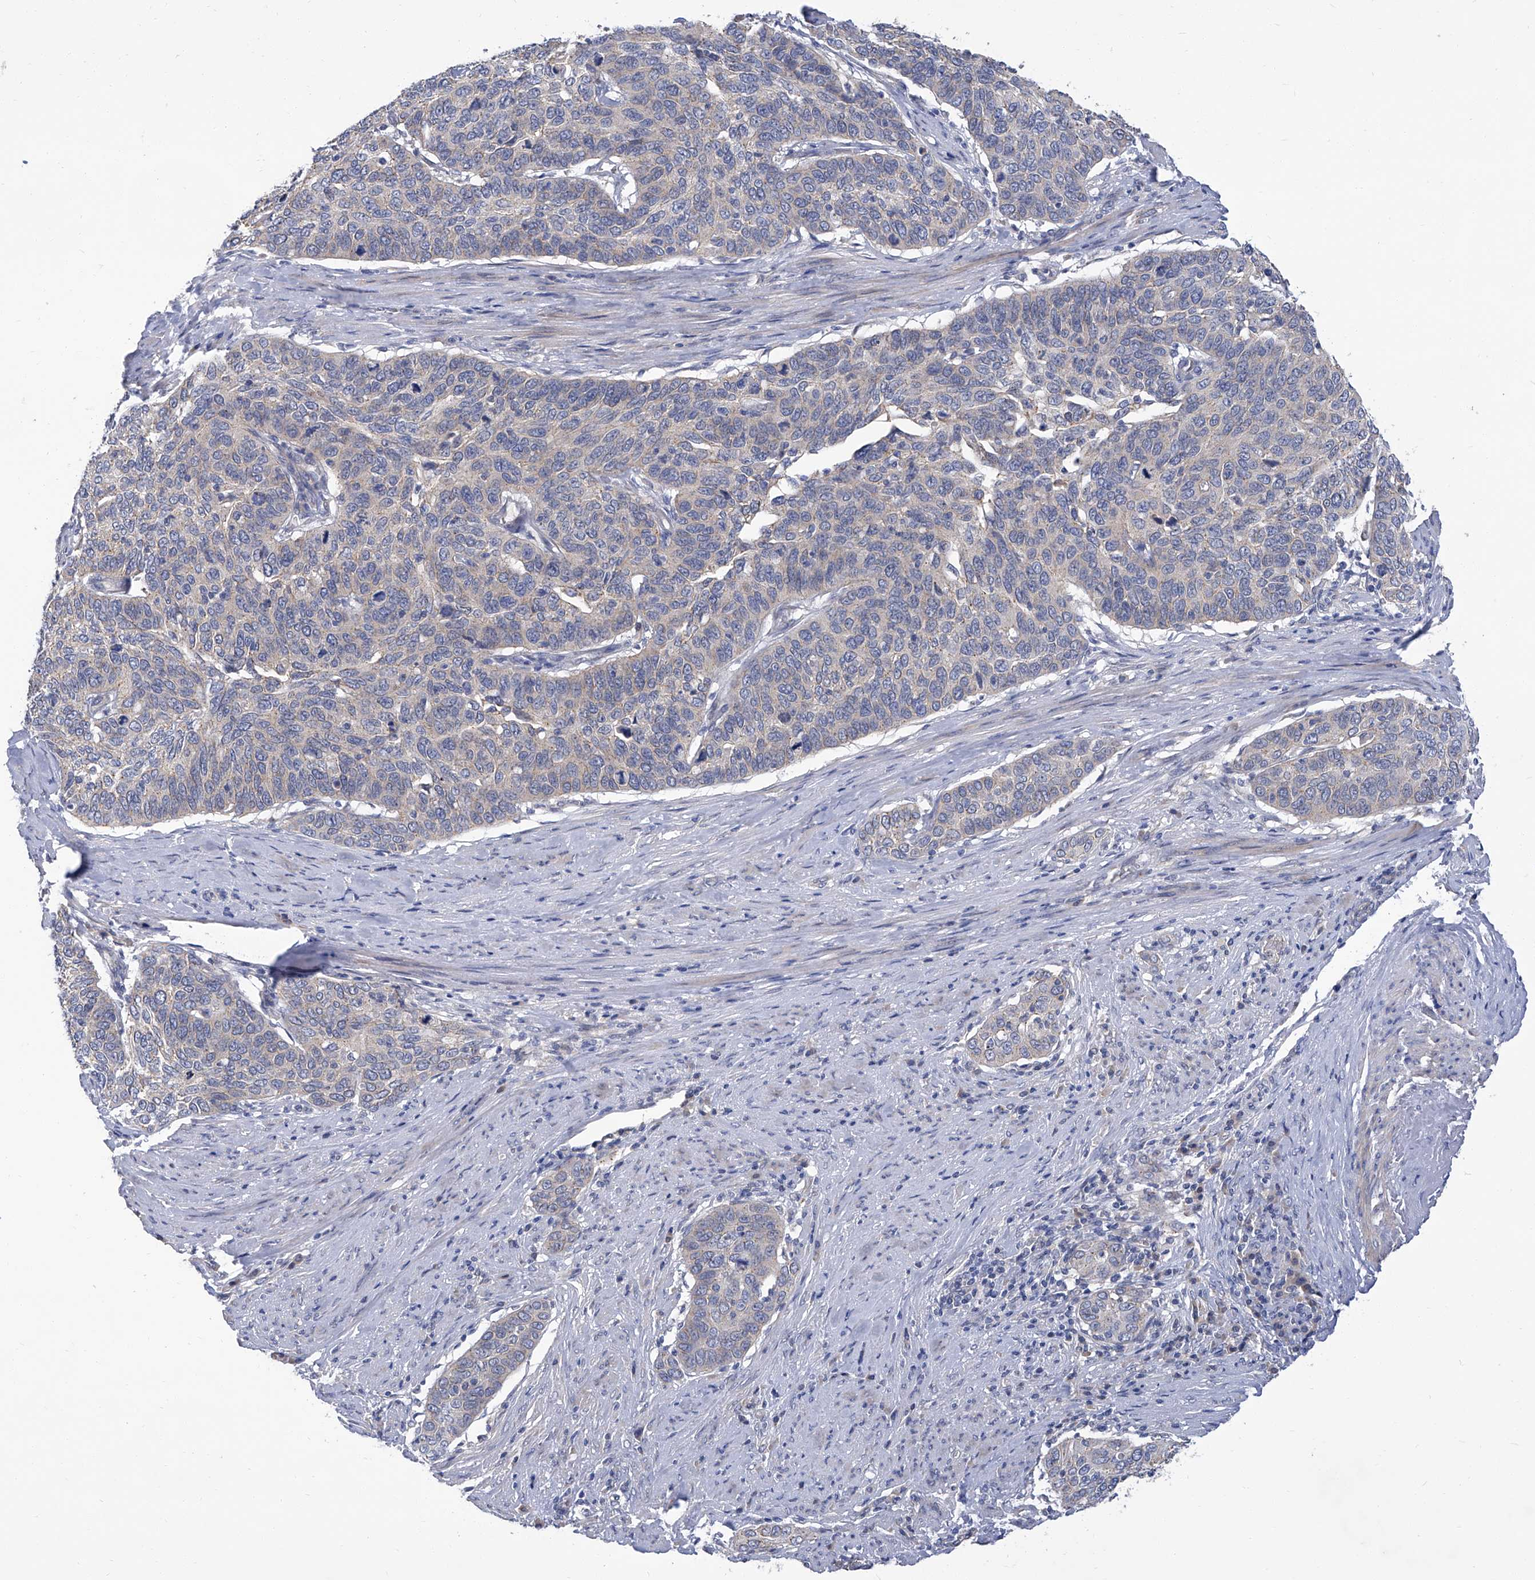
{"staining": {"intensity": "negative", "quantity": "none", "location": "none"}, "tissue": "cervical cancer", "cell_type": "Tumor cells", "image_type": "cancer", "snomed": [{"axis": "morphology", "description": "Squamous cell carcinoma, NOS"}, {"axis": "topography", "description": "Cervix"}], "caption": "Immunohistochemistry photomicrograph of neoplastic tissue: human cervical squamous cell carcinoma stained with DAB (3,3'-diaminobenzidine) shows no significant protein expression in tumor cells. The staining was performed using DAB (3,3'-diaminobenzidine) to visualize the protein expression in brown, while the nuclei were stained in blue with hematoxylin (Magnification: 20x).", "gene": "PARD3", "patient": {"sex": "female", "age": 60}}